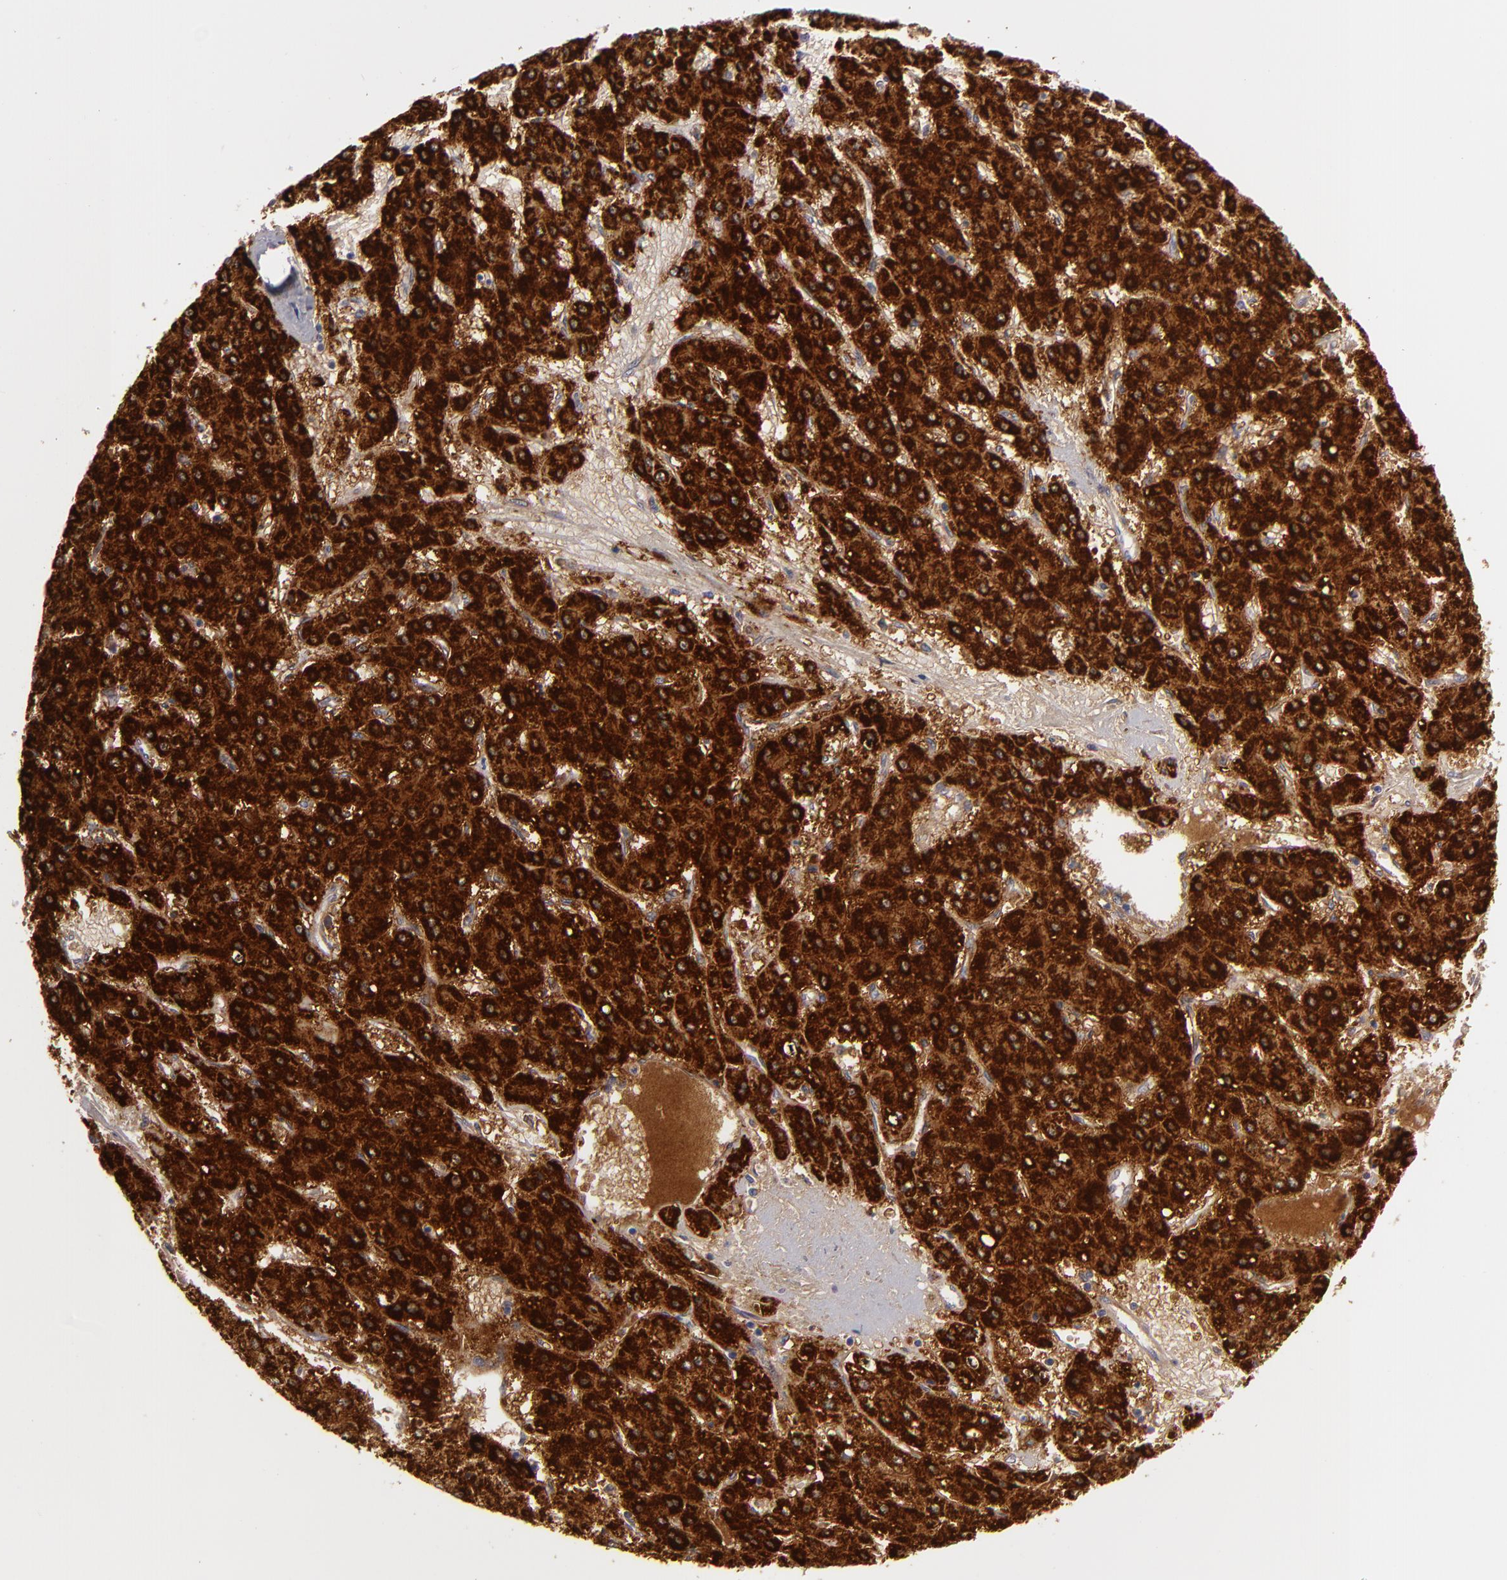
{"staining": {"intensity": "strong", "quantity": ">75%", "location": "cytoplasmic/membranous"}, "tissue": "liver cancer", "cell_type": "Tumor cells", "image_type": "cancer", "snomed": [{"axis": "morphology", "description": "Carcinoma, Hepatocellular, NOS"}, {"axis": "topography", "description": "Liver"}], "caption": "Brown immunohistochemical staining in liver hepatocellular carcinoma shows strong cytoplasmic/membranous expression in approximately >75% of tumor cells.", "gene": "ALCAM", "patient": {"sex": "female", "age": 52}}